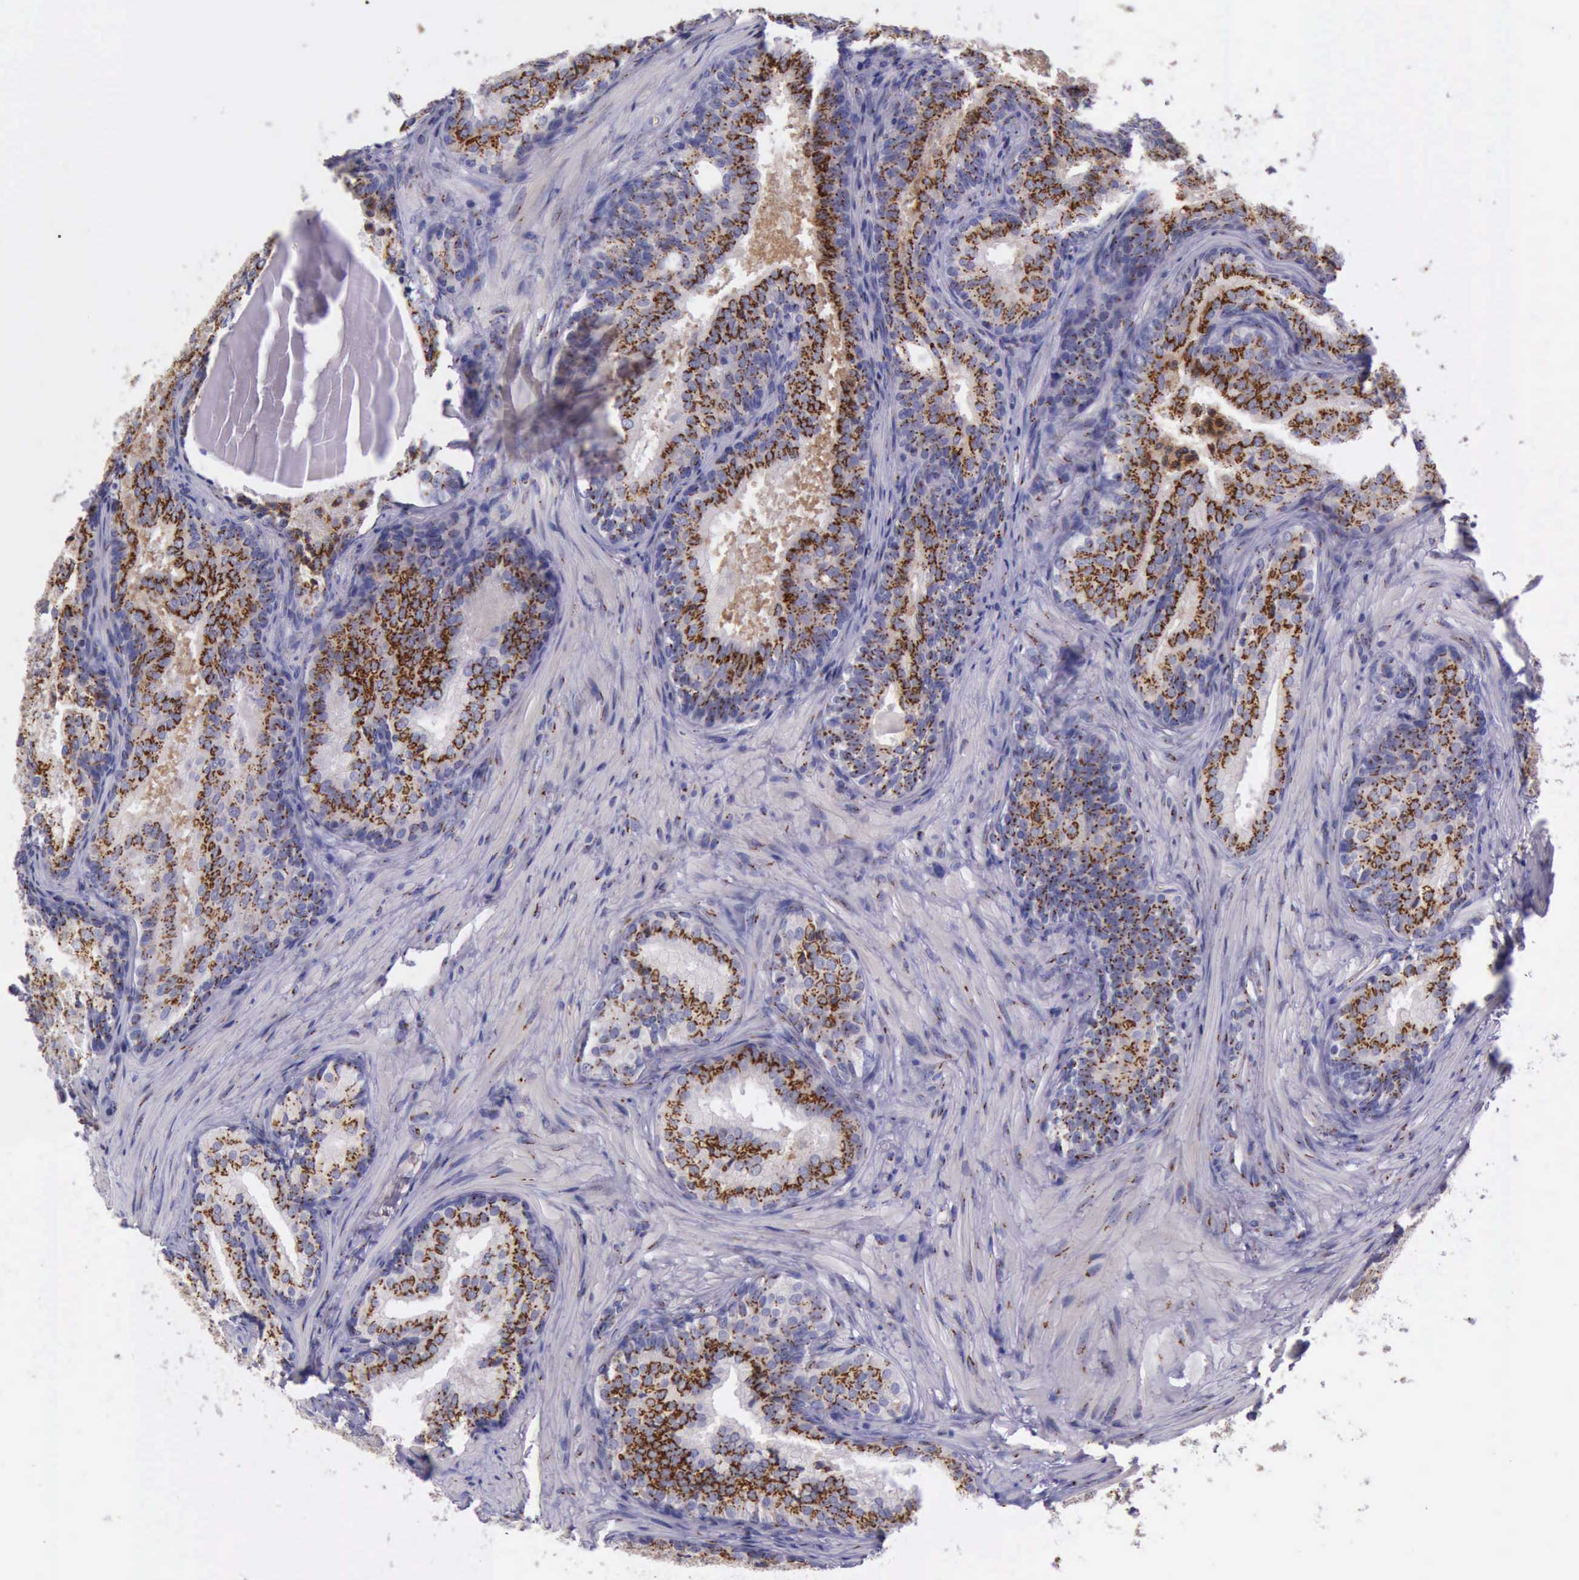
{"staining": {"intensity": "strong", "quantity": ">75%", "location": "cytoplasmic/membranous"}, "tissue": "prostate cancer", "cell_type": "Tumor cells", "image_type": "cancer", "snomed": [{"axis": "morphology", "description": "Adenocarcinoma, Low grade"}, {"axis": "topography", "description": "Prostate"}], "caption": "Strong cytoplasmic/membranous expression is present in approximately >75% of tumor cells in prostate cancer.", "gene": "GOLGA5", "patient": {"sex": "male", "age": 69}}